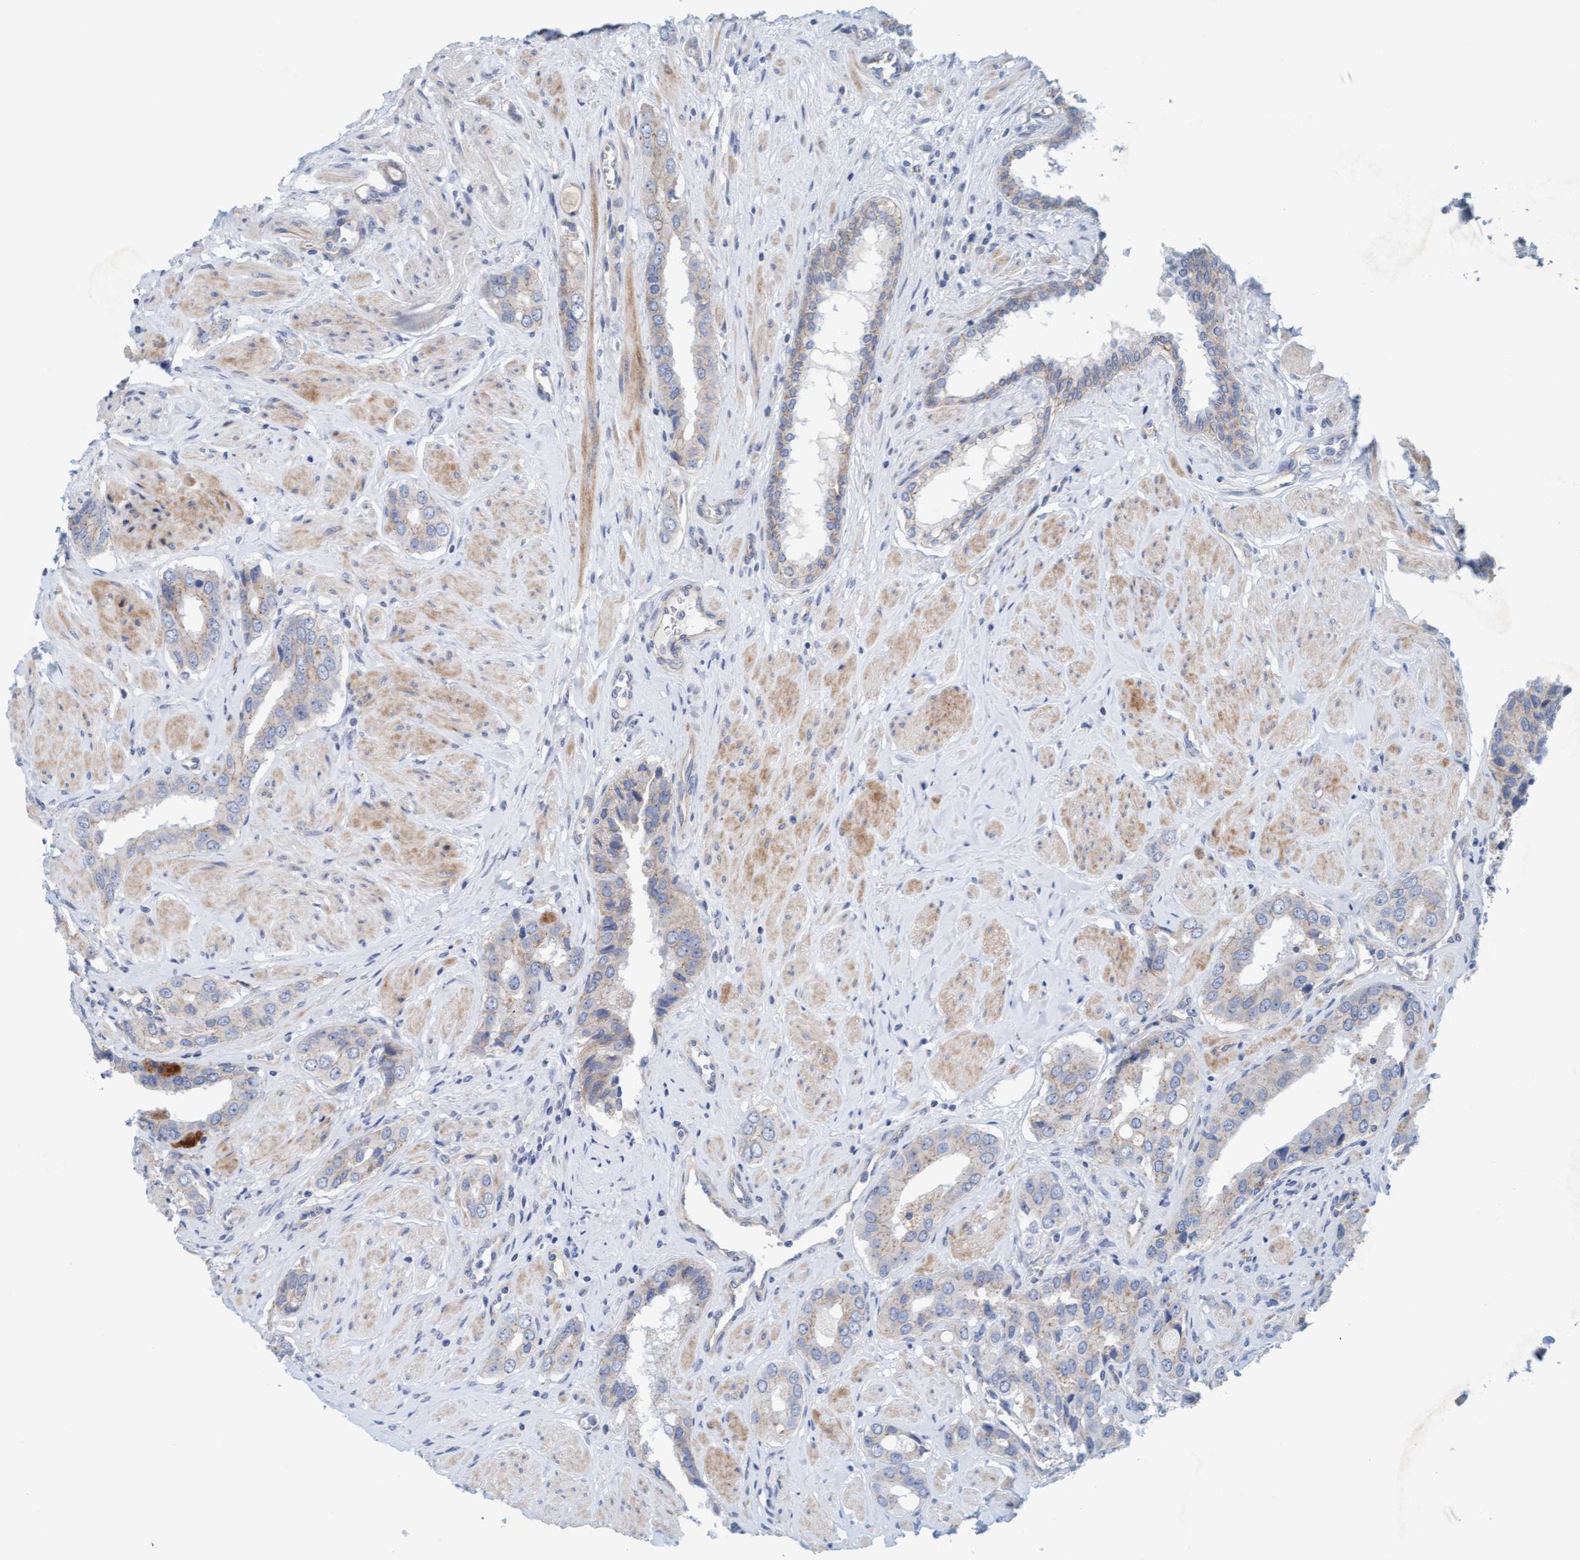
{"staining": {"intensity": "weak", "quantity": "<25%", "location": "cytoplasmic/membranous"}, "tissue": "prostate cancer", "cell_type": "Tumor cells", "image_type": "cancer", "snomed": [{"axis": "morphology", "description": "Adenocarcinoma, High grade"}, {"axis": "topography", "description": "Prostate"}], "caption": "Adenocarcinoma (high-grade) (prostate) was stained to show a protein in brown. There is no significant expression in tumor cells.", "gene": "KRBA2", "patient": {"sex": "male", "age": 52}}